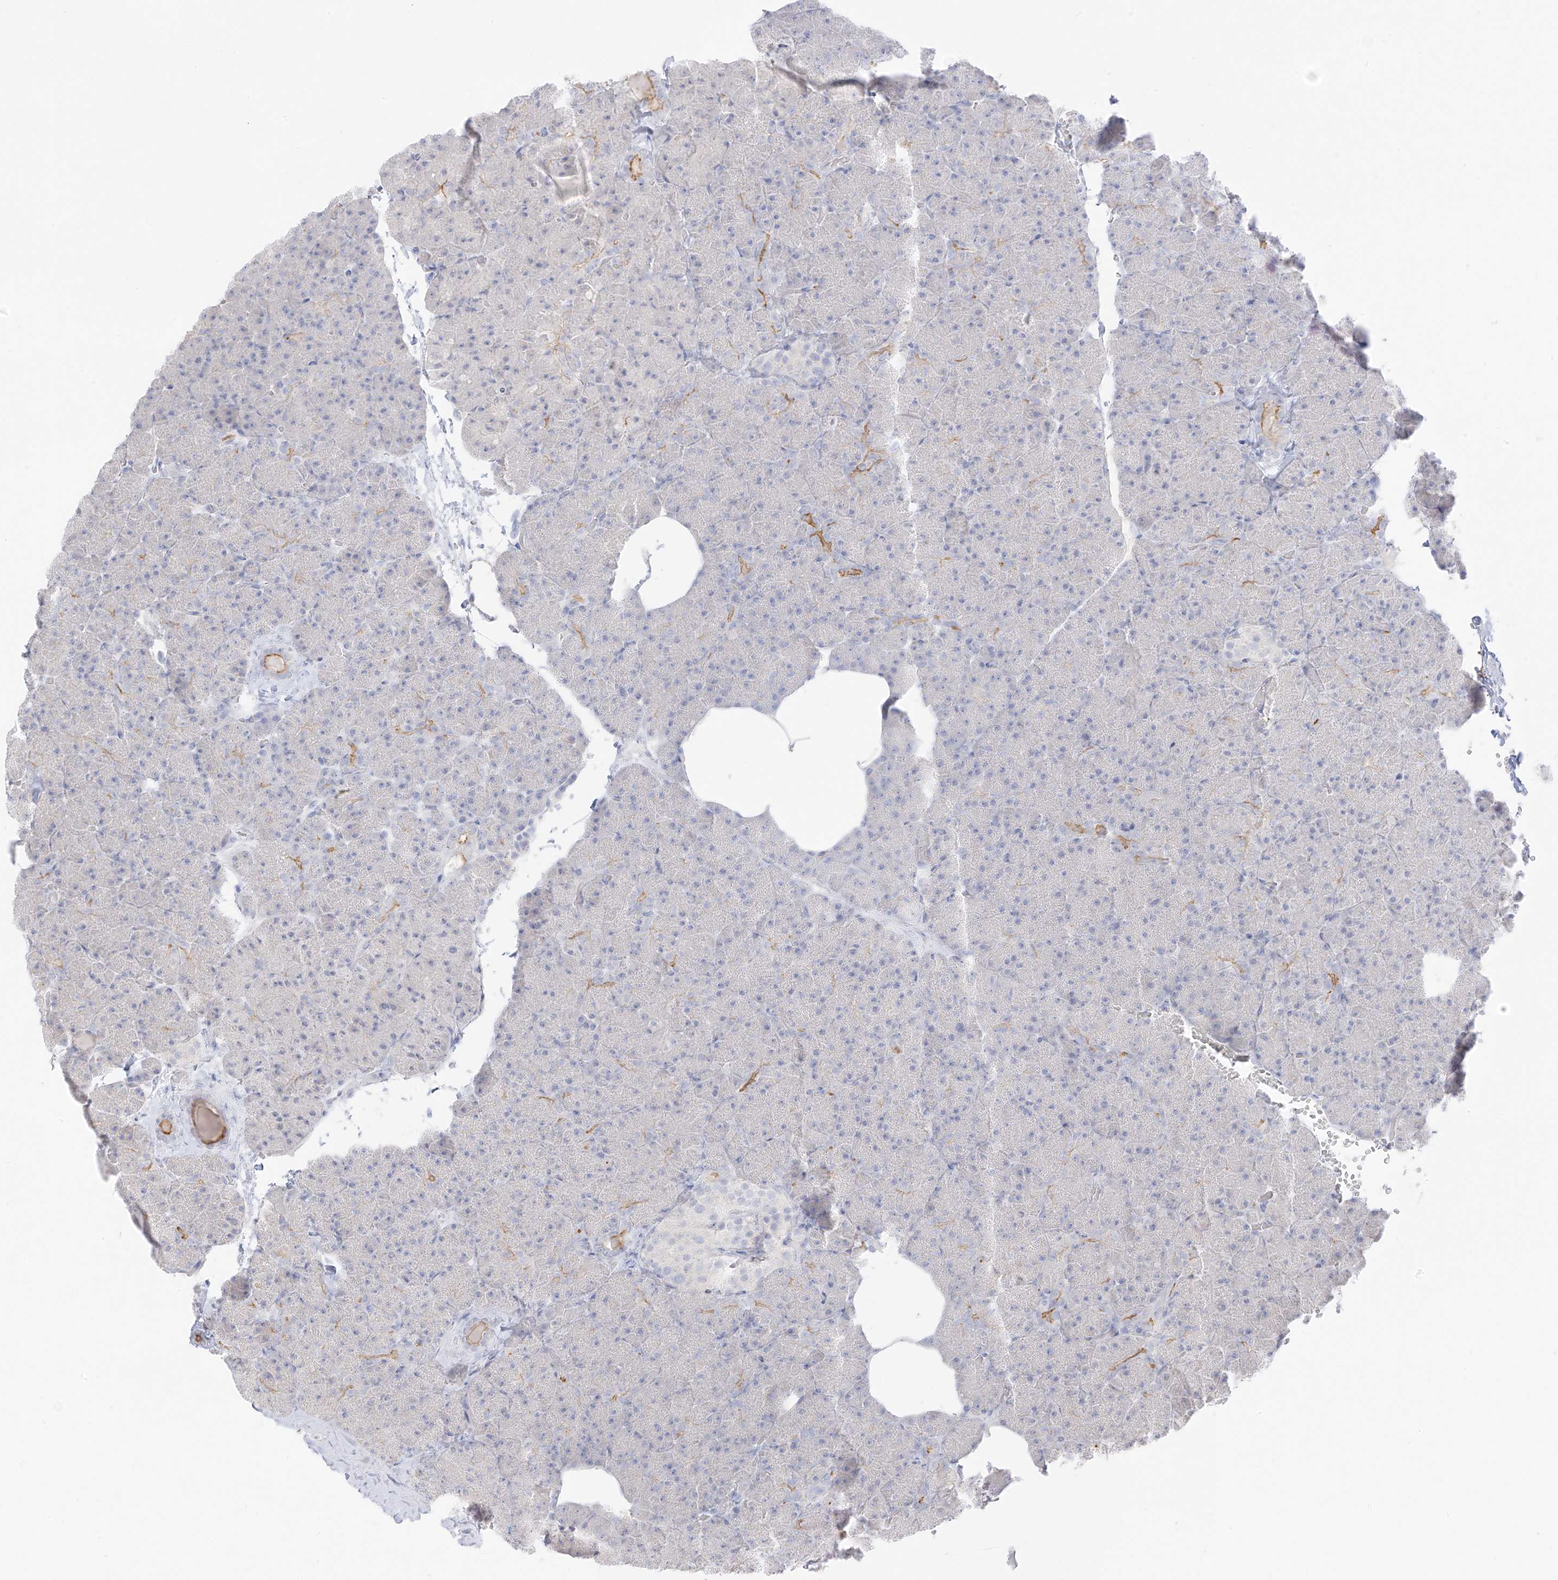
{"staining": {"intensity": "moderate", "quantity": "<25%", "location": "cytoplasmic/membranous"}, "tissue": "pancreas", "cell_type": "Exocrine glandular cells", "image_type": "normal", "snomed": [{"axis": "morphology", "description": "Normal tissue, NOS"}, {"axis": "morphology", "description": "Carcinoid, malignant, NOS"}, {"axis": "topography", "description": "Pancreas"}], "caption": "Protein analysis of benign pancreas exhibits moderate cytoplasmic/membranous expression in approximately <25% of exocrine glandular cells.", "gene": "C11orf87", "patient": {"sex": "female", "age": 35}}